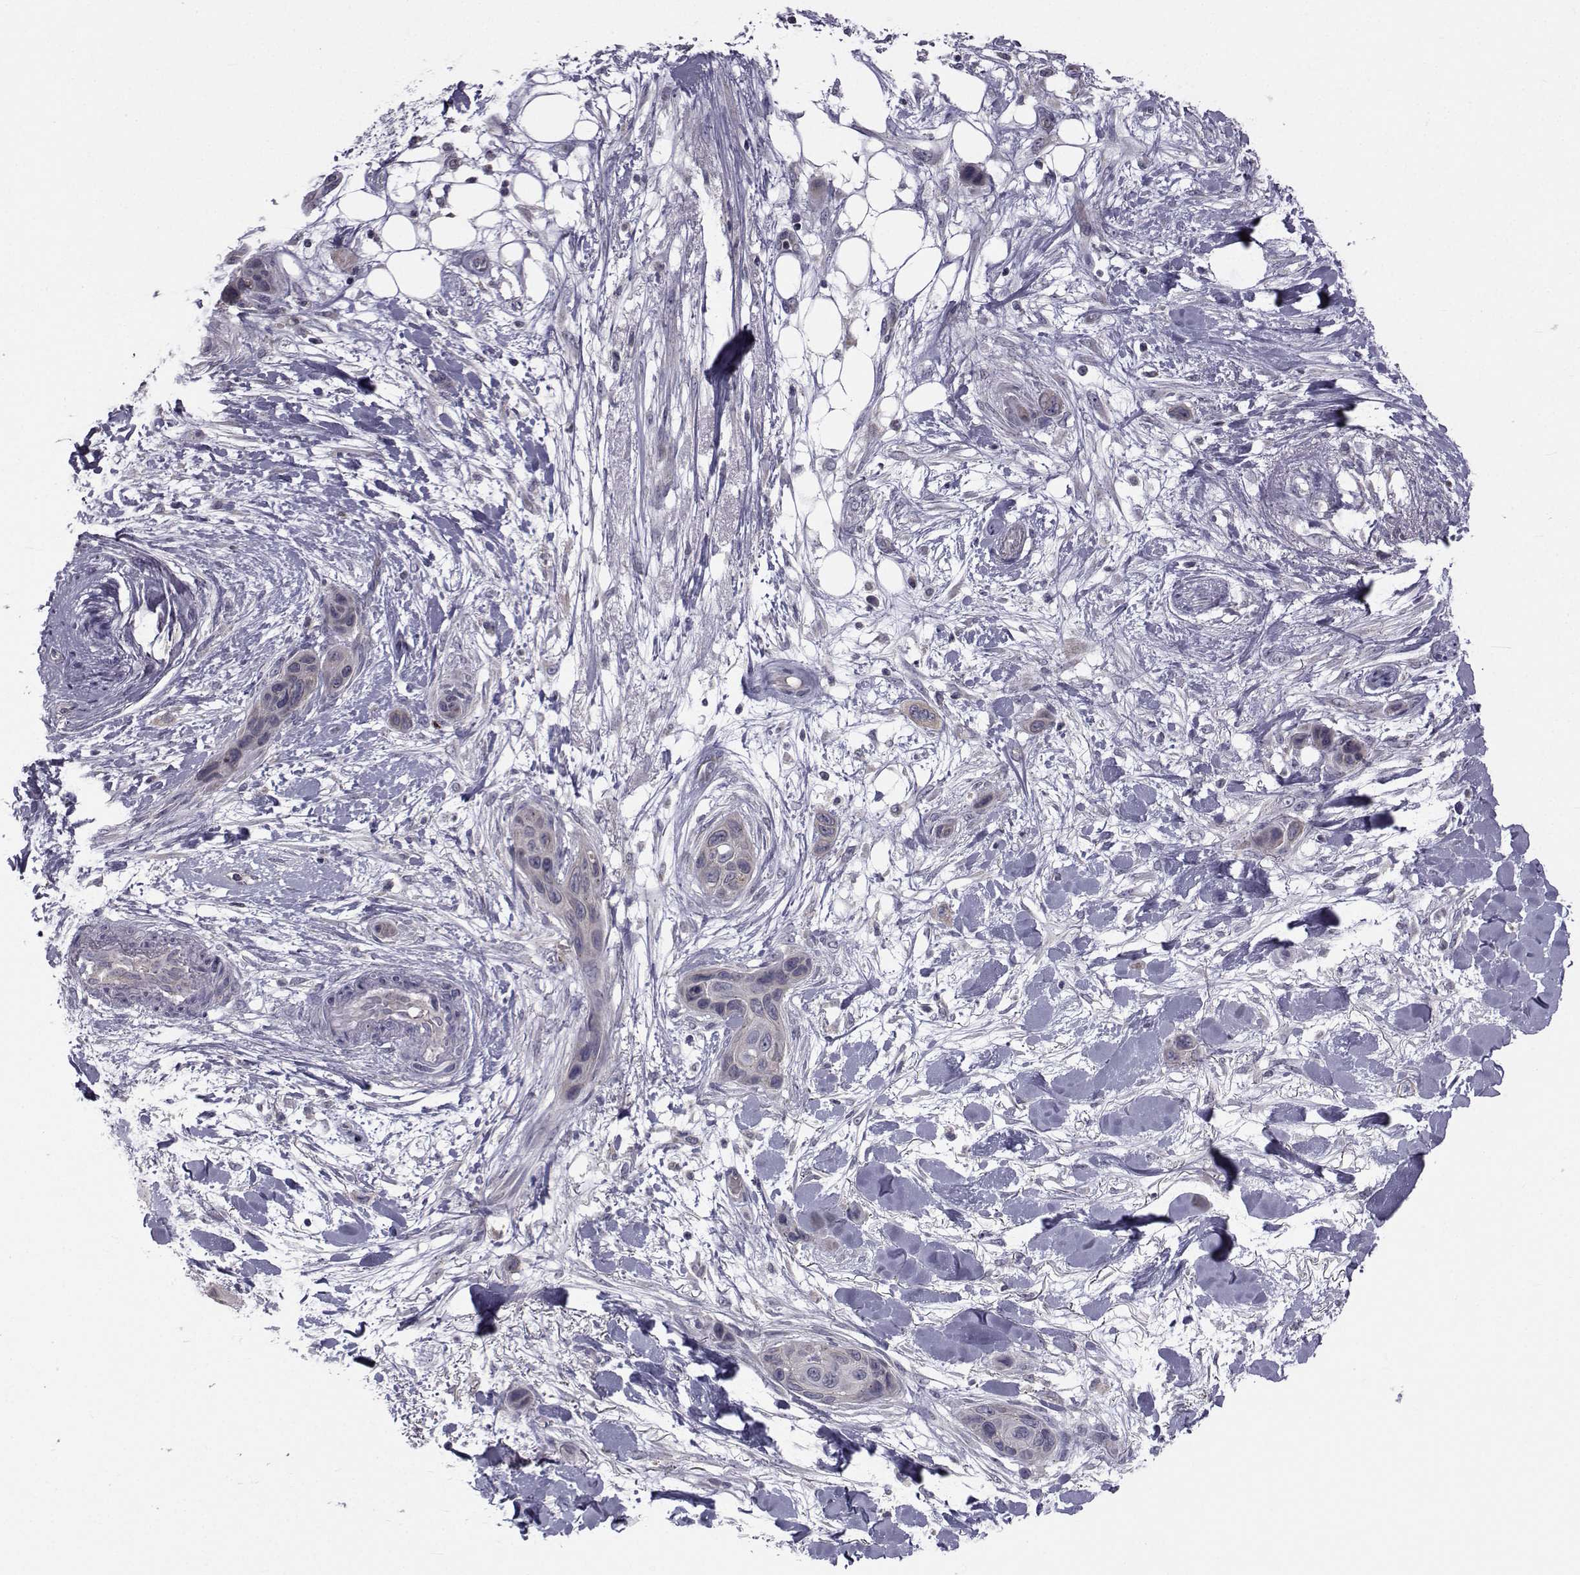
{"staining": {"intensity": "negative", "quantity": "none", "location": "none"}, "tissue": "skin cancer", "cell_type": "Tumor cells", "image_type": "cancer", "snomed": [{"axis": "morphology", "description": "Squamous cell carcinoma, NOS"}, {"axis": "topography", "description": "Skin"}], "caption": "DAB (3,3'-diaminobenzidine) immunohistochemical staining of human skin squamous cell carcinoma shows no significant positivity in tumor cells. (Brightfield microscopy of DAB immunohistochemistry (IHC) at high magnification).", "gene": "ANGPT1", "patient": {"sex": "male", "age": 79}}